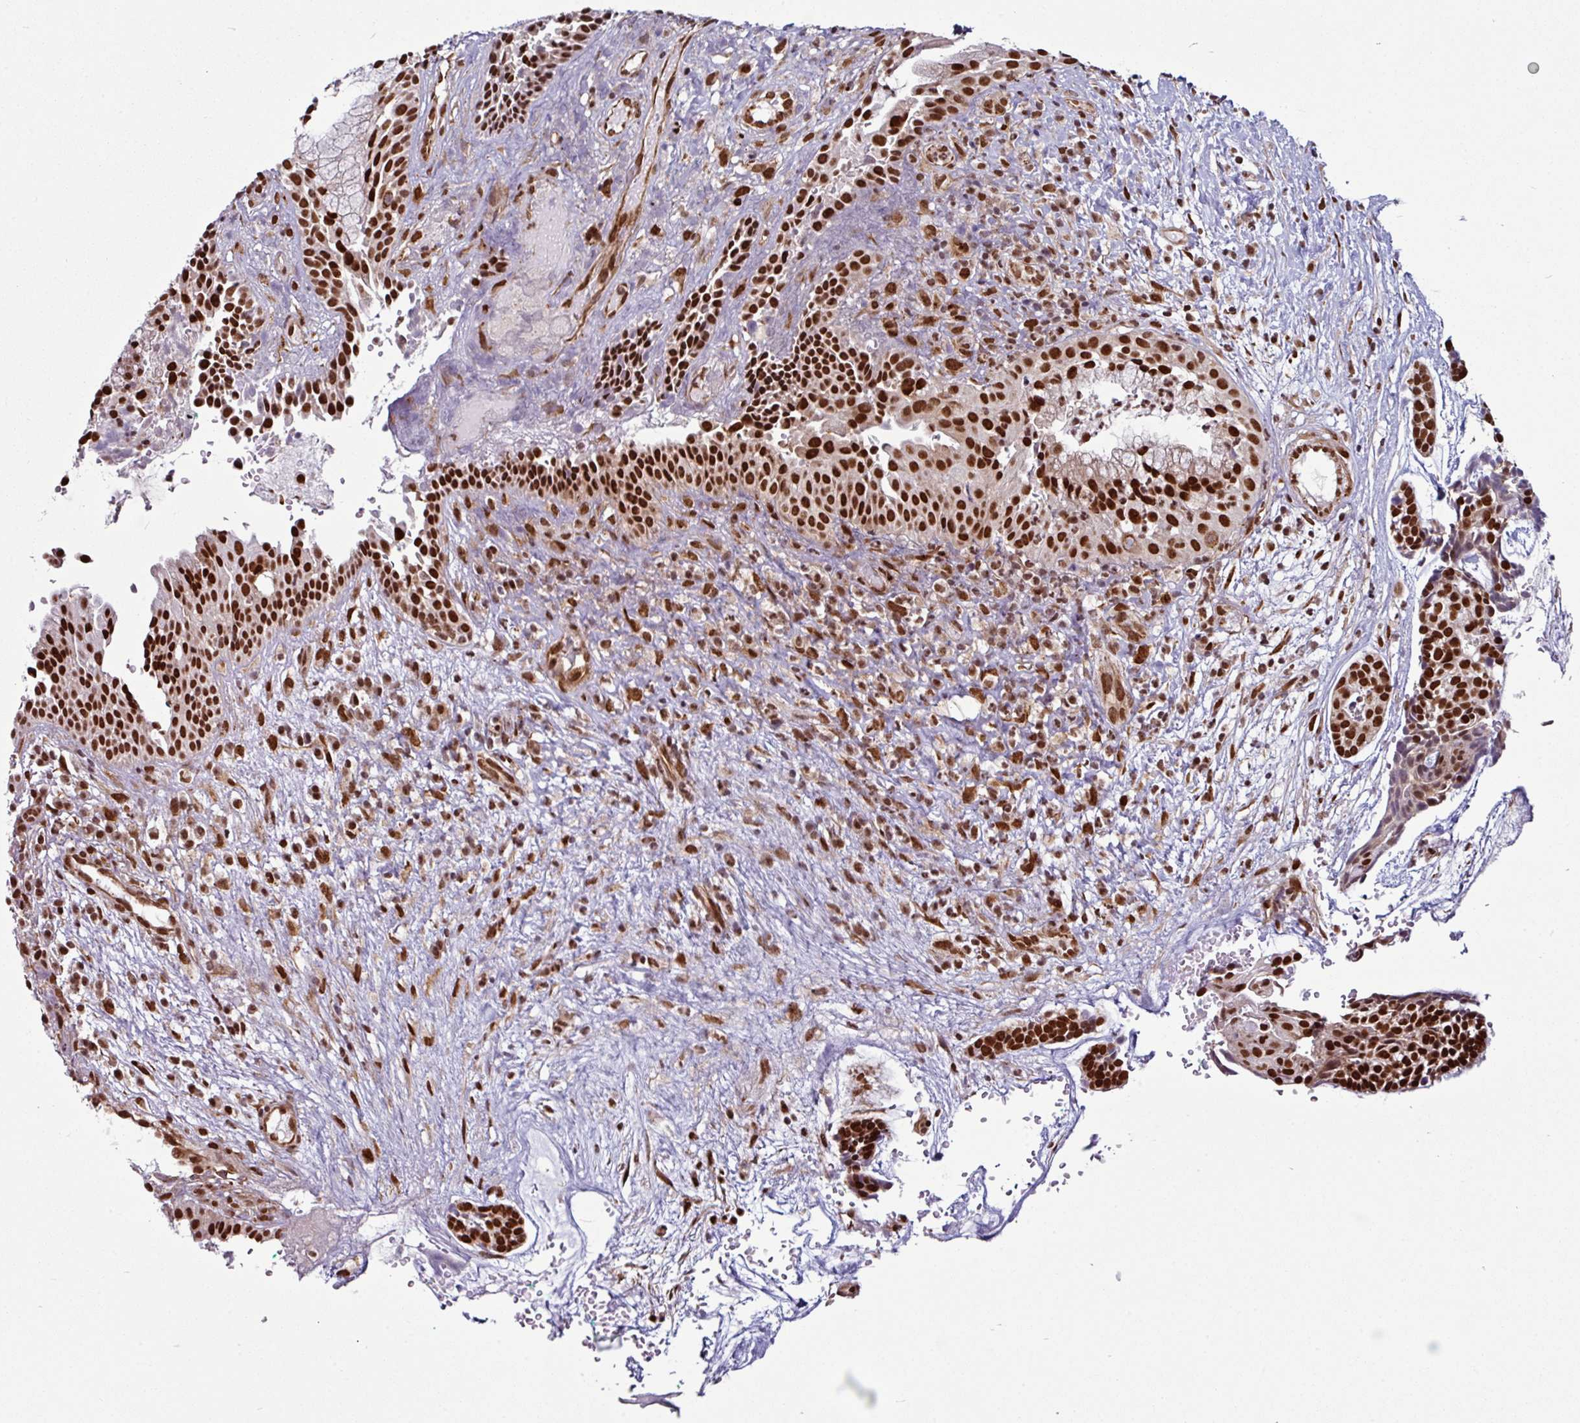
{"staining": {"intensity": "strong", "quantity": ">75%", "location": "nuclear"}, "tissue": "head and neck cancer", "cell_type": "Tumor cells", "image_type": "cancer", "snomed": [{"axis": "morphology", "description": "Adenocarcinoma, NOS"}, {"axis": "topography", "description": "Subcutis"}, {"axis": "topography", "description": "Head-Neck"}], "caption": "A photomicrograph of head and neck cancer stained for a protein shows strong nuclear brown staining in tumor cells.", "gene": "MORF4L2", "patient": {"sex": "female", "age": 73}}